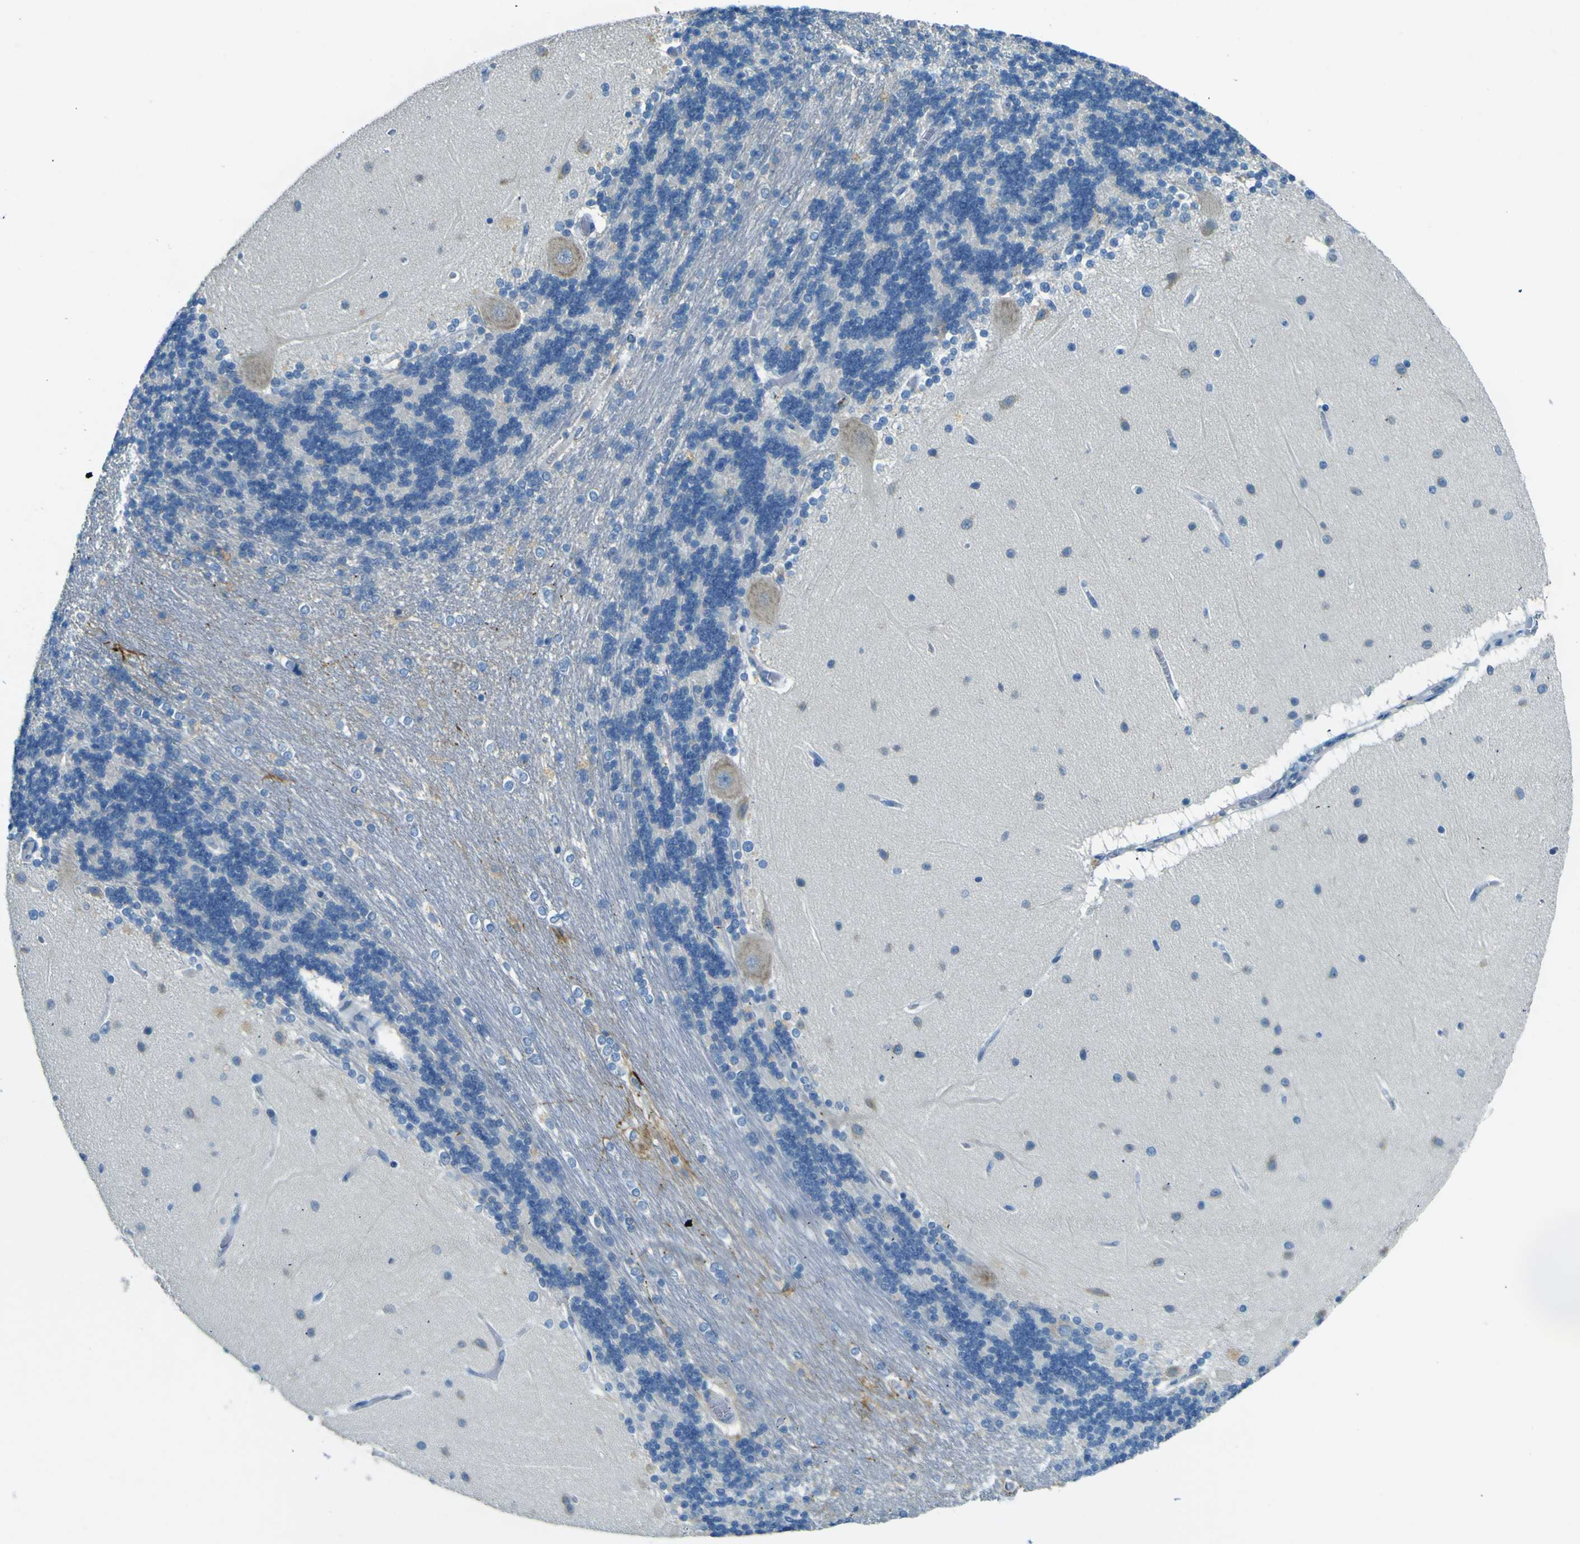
{"staining": {"intensity": "strong", "quantity": "<25%", "location": "cytoplasmic/membranous"}, "tissue": "cerebellum", "cell_type": "Cells in granular layer", "image_type": "normal", "snomed": [{"axis": "morphology", "description": "Normal tissue, NOS"}, {"axis": "topography", "description": "Cerebellum"}], "caption": "Protein analysis of normal cerebellum displays strong cytoplasmic/membranous positivity in about <25% of cells in granular layer. (DAB IHC, brown staining for protein, blue staining for nuclei).", "gene": "SORCS1", "patient": {"sex": "female", "age": 54}}